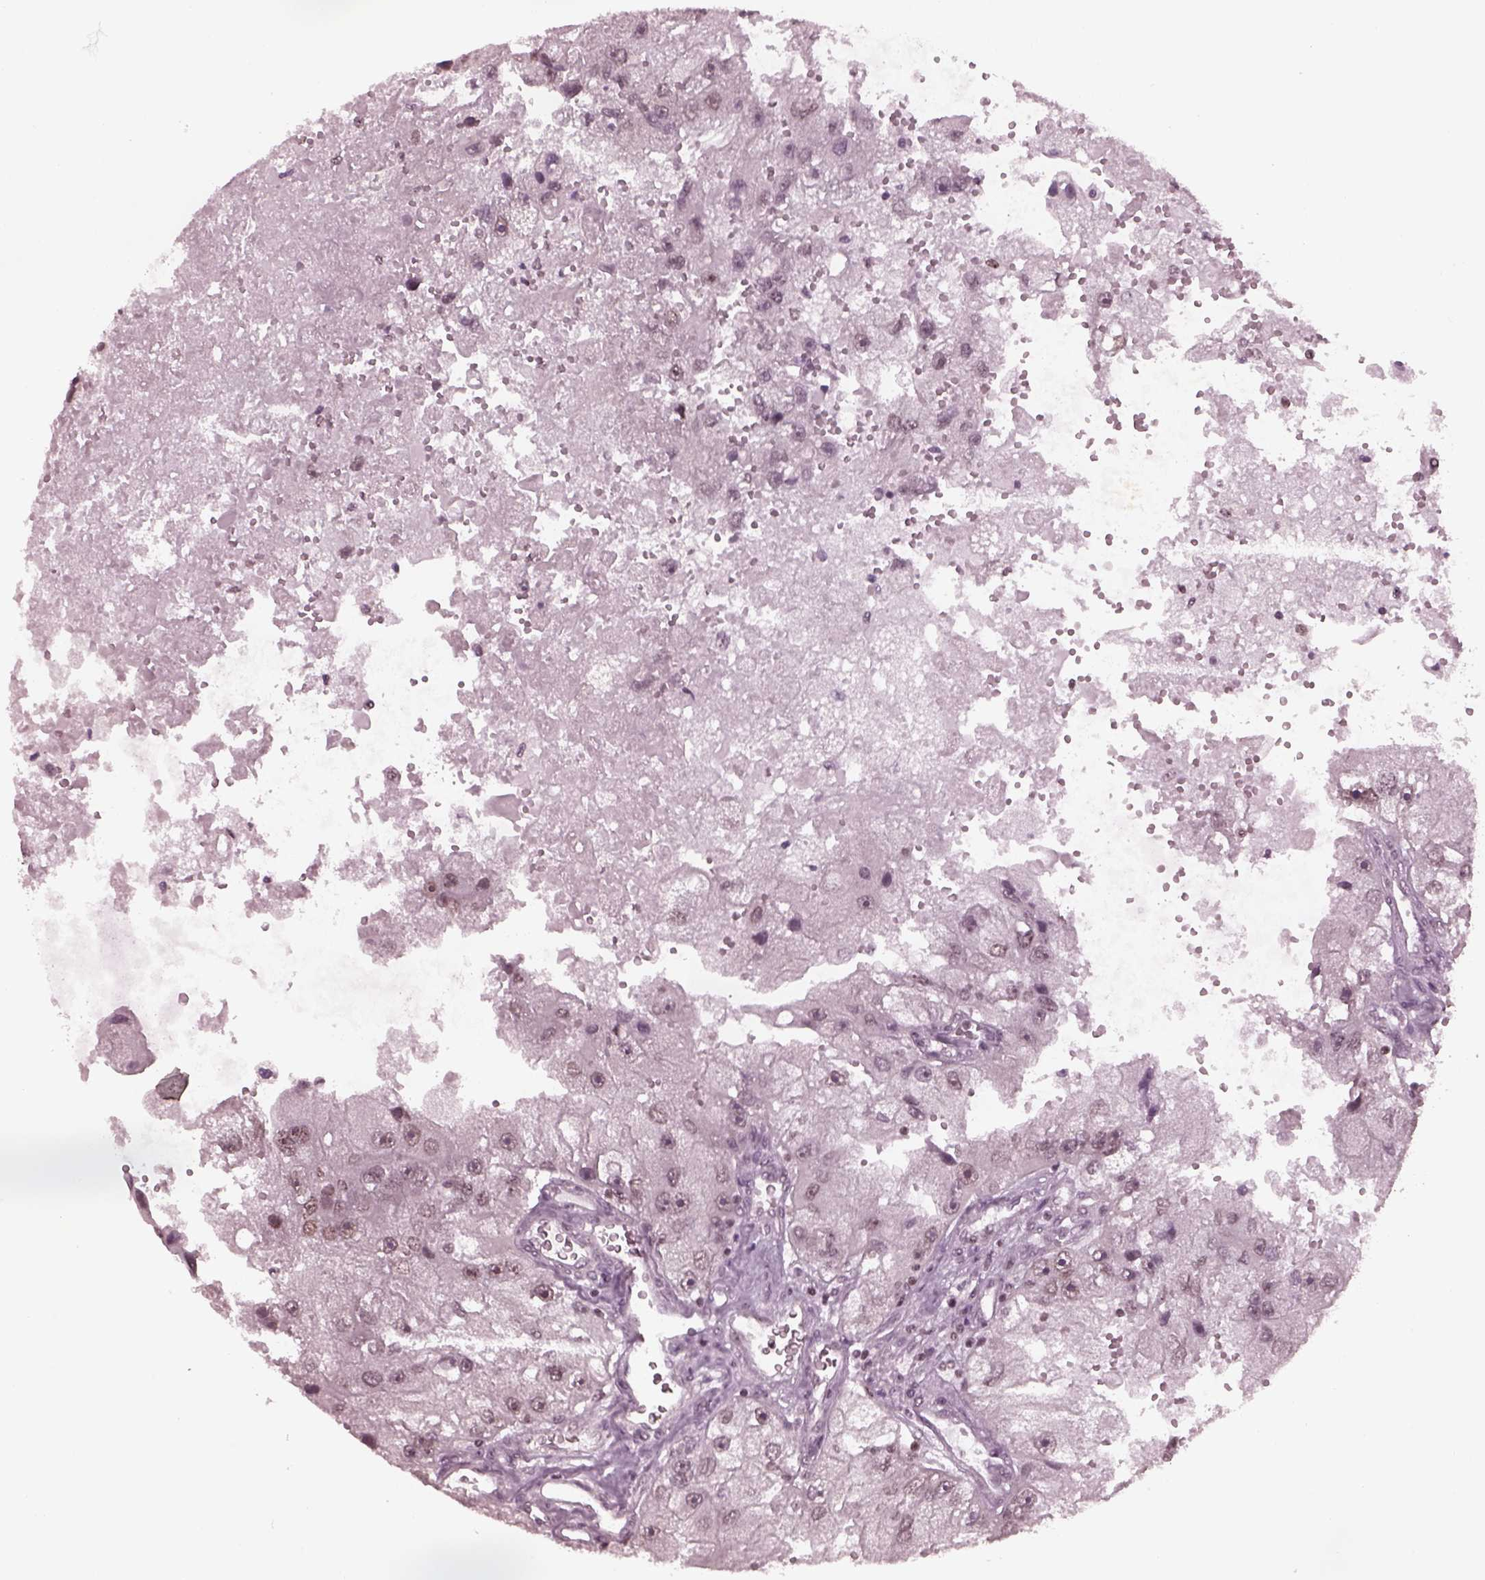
{"staining": {"intensity": "negative", "quantity": "none", "location": "none"}, "tissue": "renal cancer", "cell_type": "Tumor cells", "image_type": "cancer", "snomed": [{"axis": "morphology", "description": "Adenocarcinoma, NOS"}, {"axis": "topography", "description": "Kidney"}], "caption": "Tumor cells are negative for protein expression in human renal adenocarcinoma.", "gene": "RUVBL2", "patient": {"sex": "male", "age": 63}}